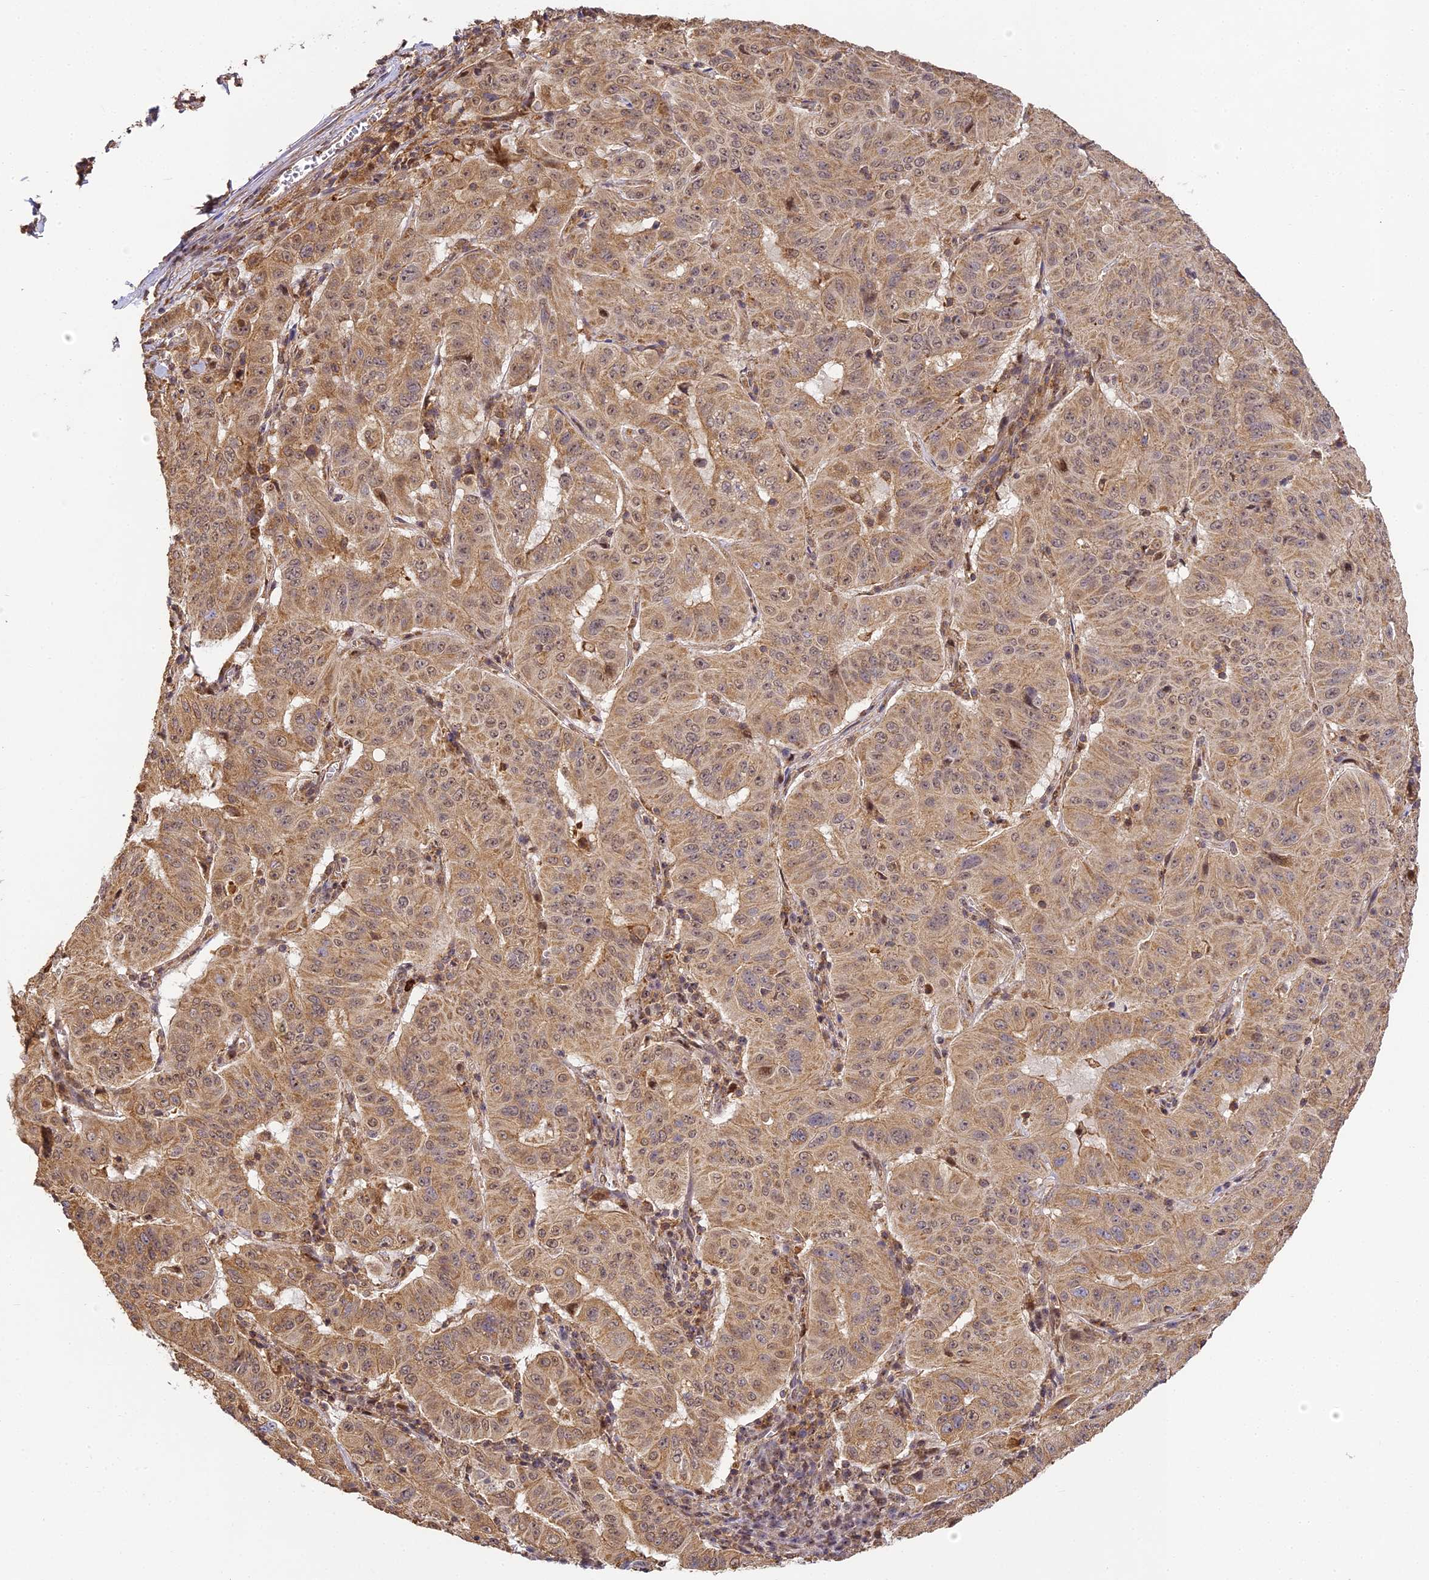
{"staining": {"intensity": "moderate", "quantity": ">75%", "location": "cytoplasmic/membranous"}, "tissue": "pancreatic cancer", "cell_type": "Tumor cells", "image_type": "cancer", "snomed": [{"axis": "morphology", "description": "Adenocarcinoma, NOS"}, {"axis": "topography", "description": "Pancreas"}], "caption": "Human pancreatic cancer stained with a protein marker shows moderate staining in tumor cells.", "gene": "ZNF443", "patient": {"sex": "male", "age": 63}}